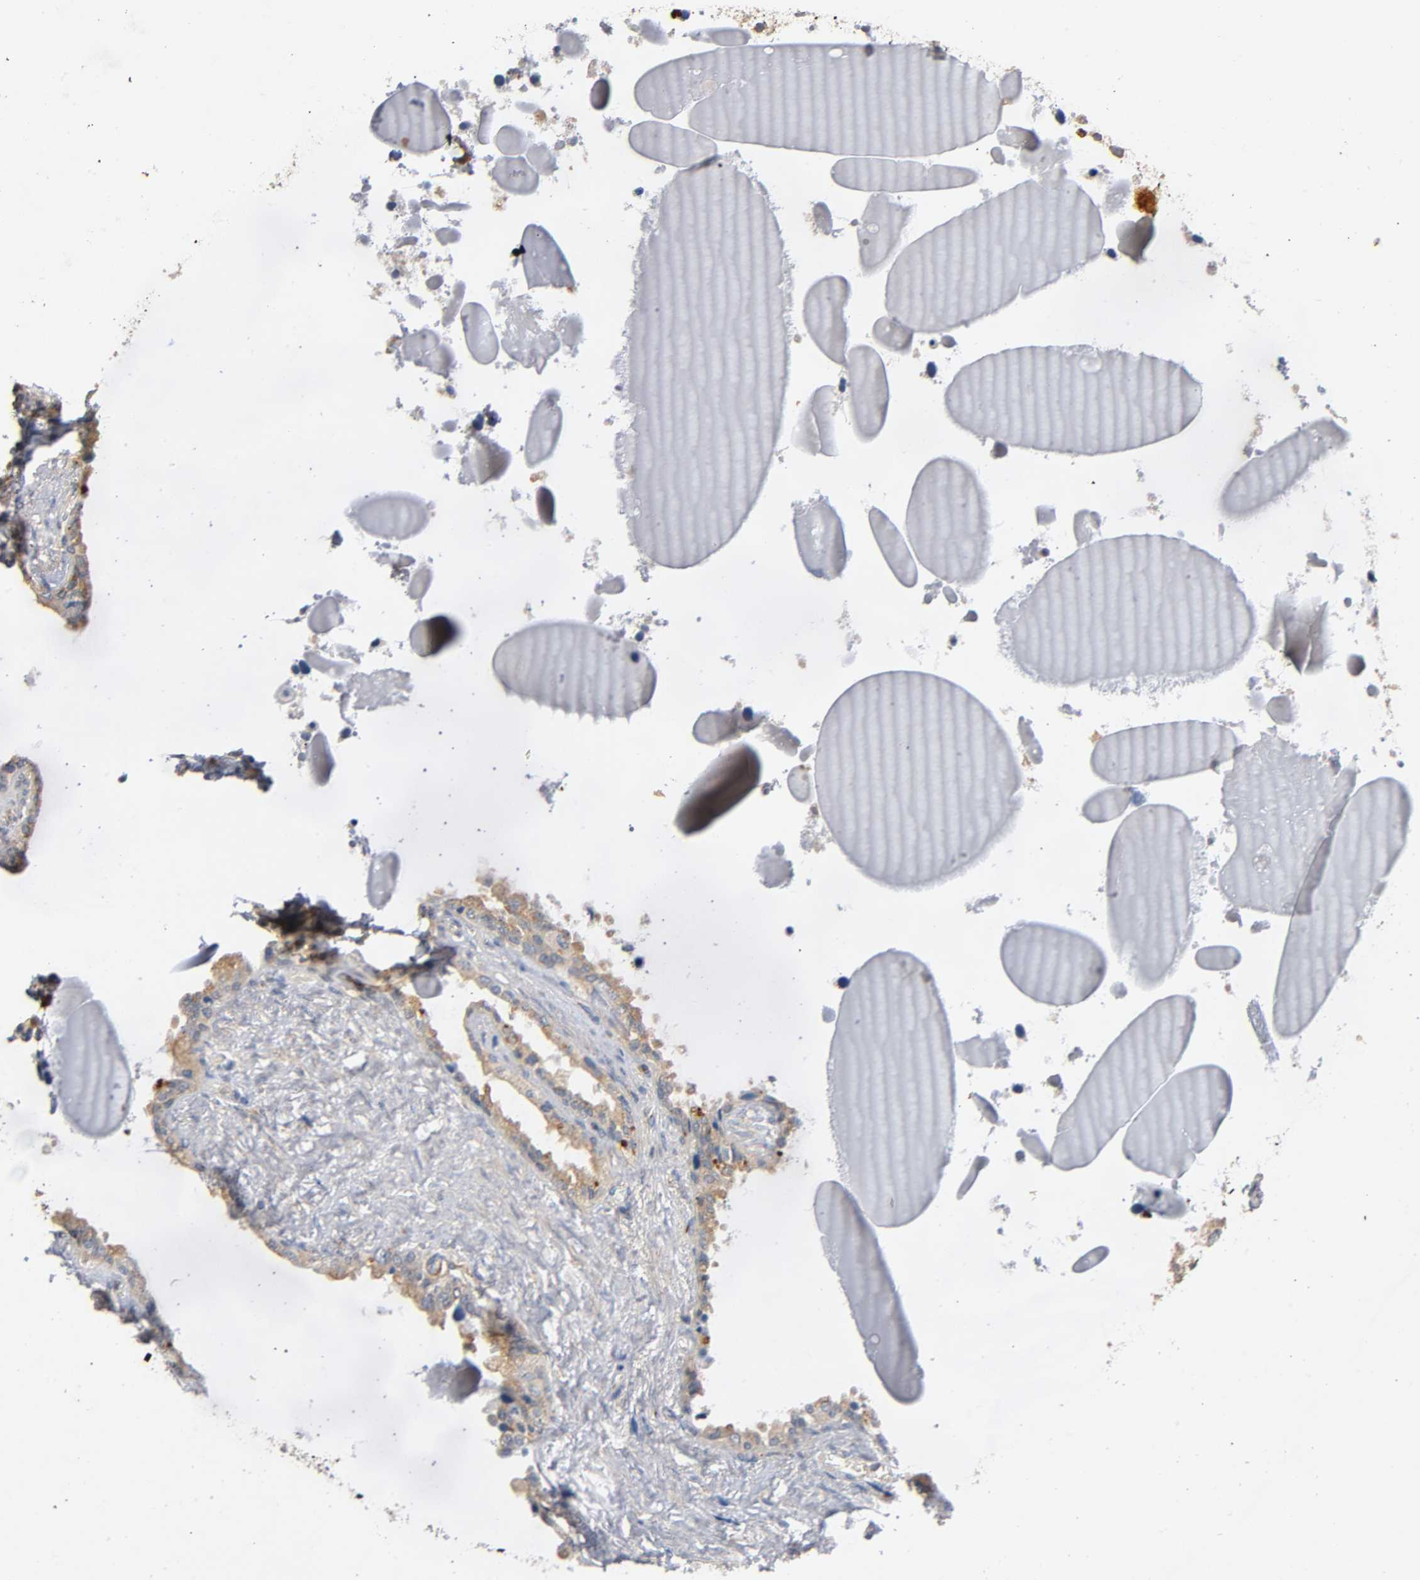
{"staining": {"intensity": "moderate", "quantity": ">75%", "location": "cytoplasmic/membranous"}, "tissue": "seminal vesicle", "cell_type": "Glandular cells", "image_type": "normal", "snomed": [{"axis": "morphology", "description": "Normal tissue, NOS"}, {"axis": "morphology", "description": "Inflammation, NOS"}, {"axis": "topography", "description": "Urinary bladder"}, {"axis": "topography", "description": "Prostate"}, {"axis": "topography", "description": "Seminal veicle"}], "caption": "DAB immunohistochemical staining of benign seminal vesicle shows moderate cytoplasmic/membranous protein positivity in approximately >75% of glandular cells.", "gene": "IKBKB", "patient": {"sex": "male", "age": 82}}